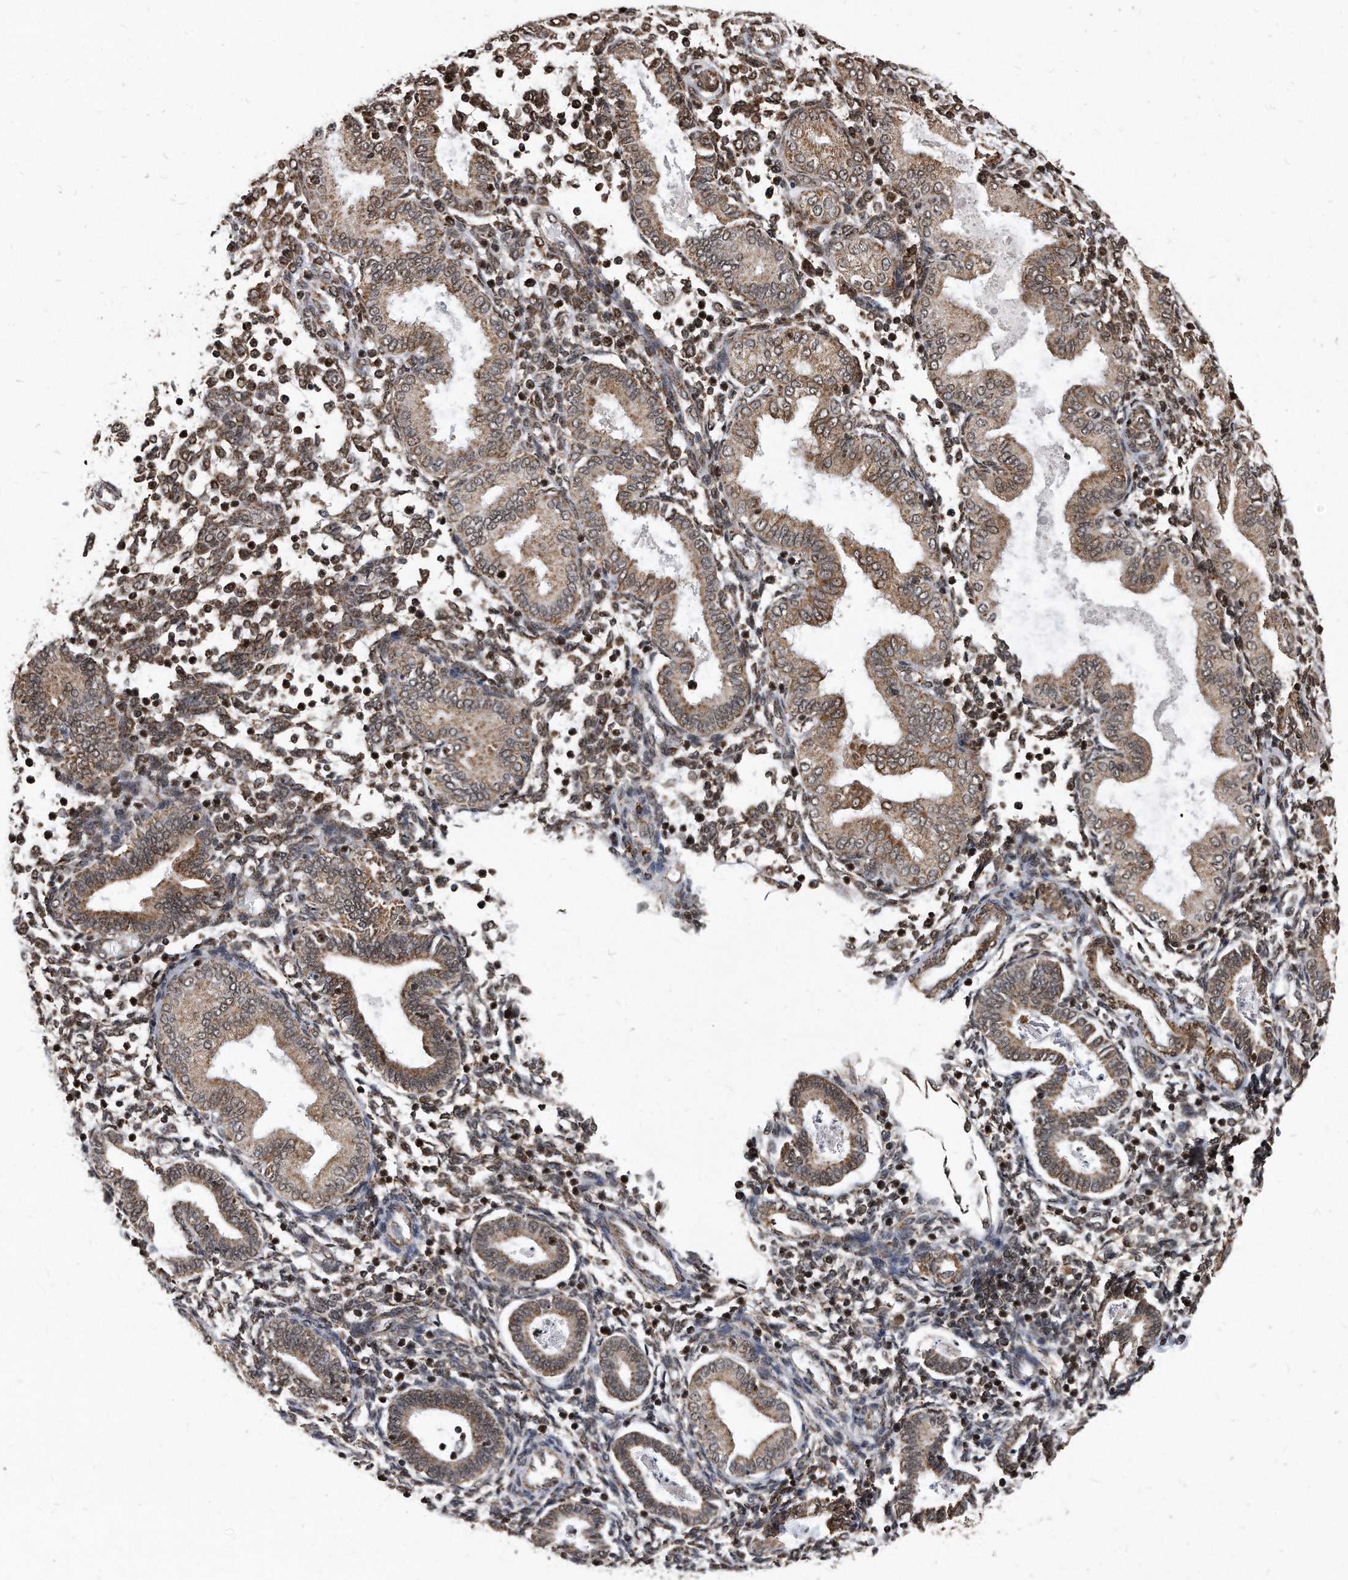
{"staining": {"intensity": "moderate", "quantity": "<25%", "location": "cytoplasmic/membranous"}, "tissue": "endometrium", "cell_type": "Cells in endometrial stroma", "image_type": "normal", "snomed": [{"axis": "morphology", "description": "Normal tissue, NOS"}, {"axis": "topography", "description": "Endometrium"}], "caption": "Normal endometrium shows moderate cytoplasmic/membranous staining in approximately <25% of cells in endometrial stroma.", "gene": "DUSP22", "patient": {"sex": "female", "age": 53}}